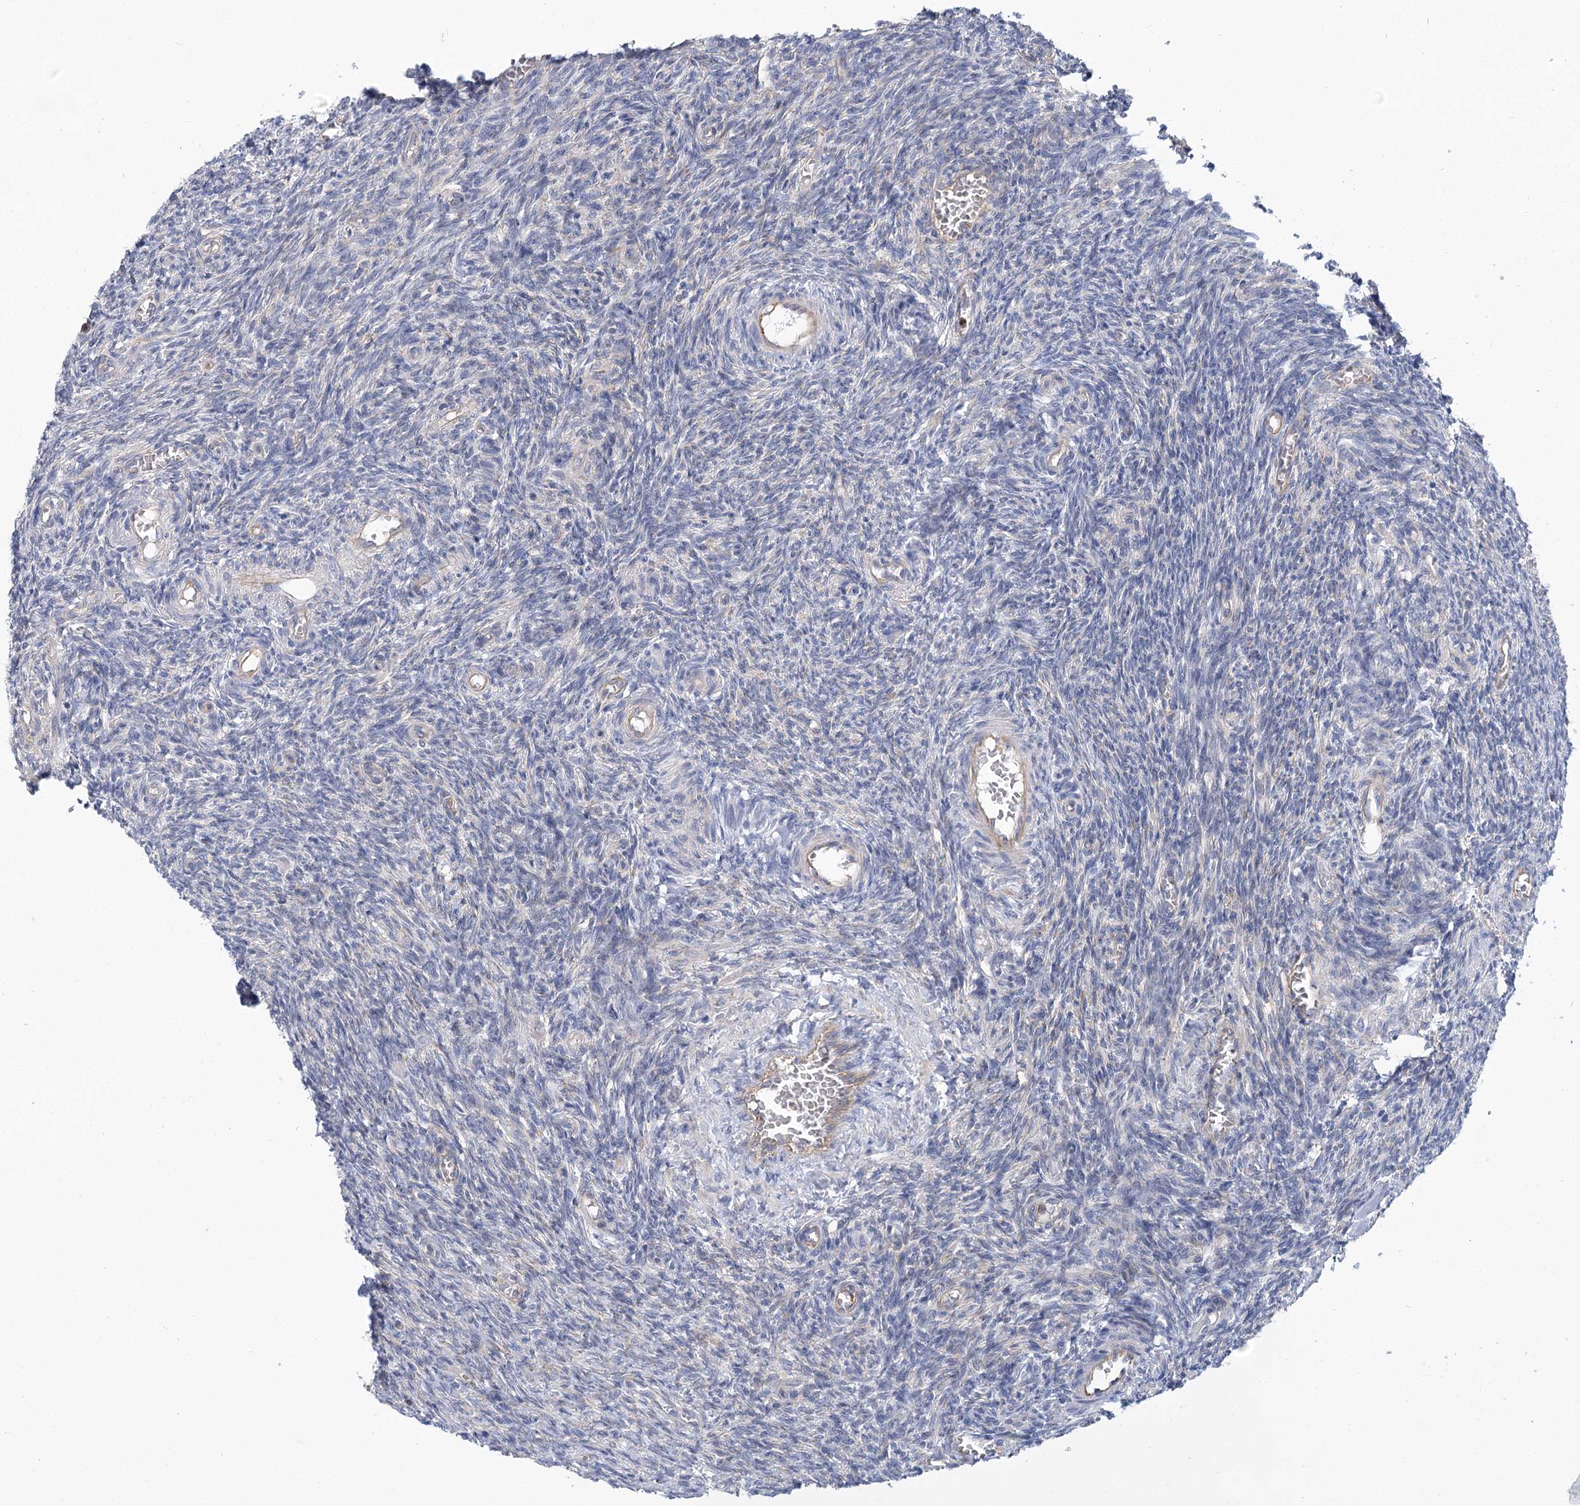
{"staining": {"intensity": "negative", "quantity": "none", "location": "none"}, "tissue": "ovary", "cell_type": "Ovarian stroma cells", "image_type": "normal", "snomed": [{"axis": "morphology", "description": "Normal tissue, NOS"}, {"axis": "topography", "description": "Ovary"}], "caption": "The image exhibits no significant staining in ovarian stroma cells of ovary. (Immunohistochemistry, brightfield microscopy, high magnification).", "gene": "THAP6", "patient": {"sex": "female", "age": 27}}